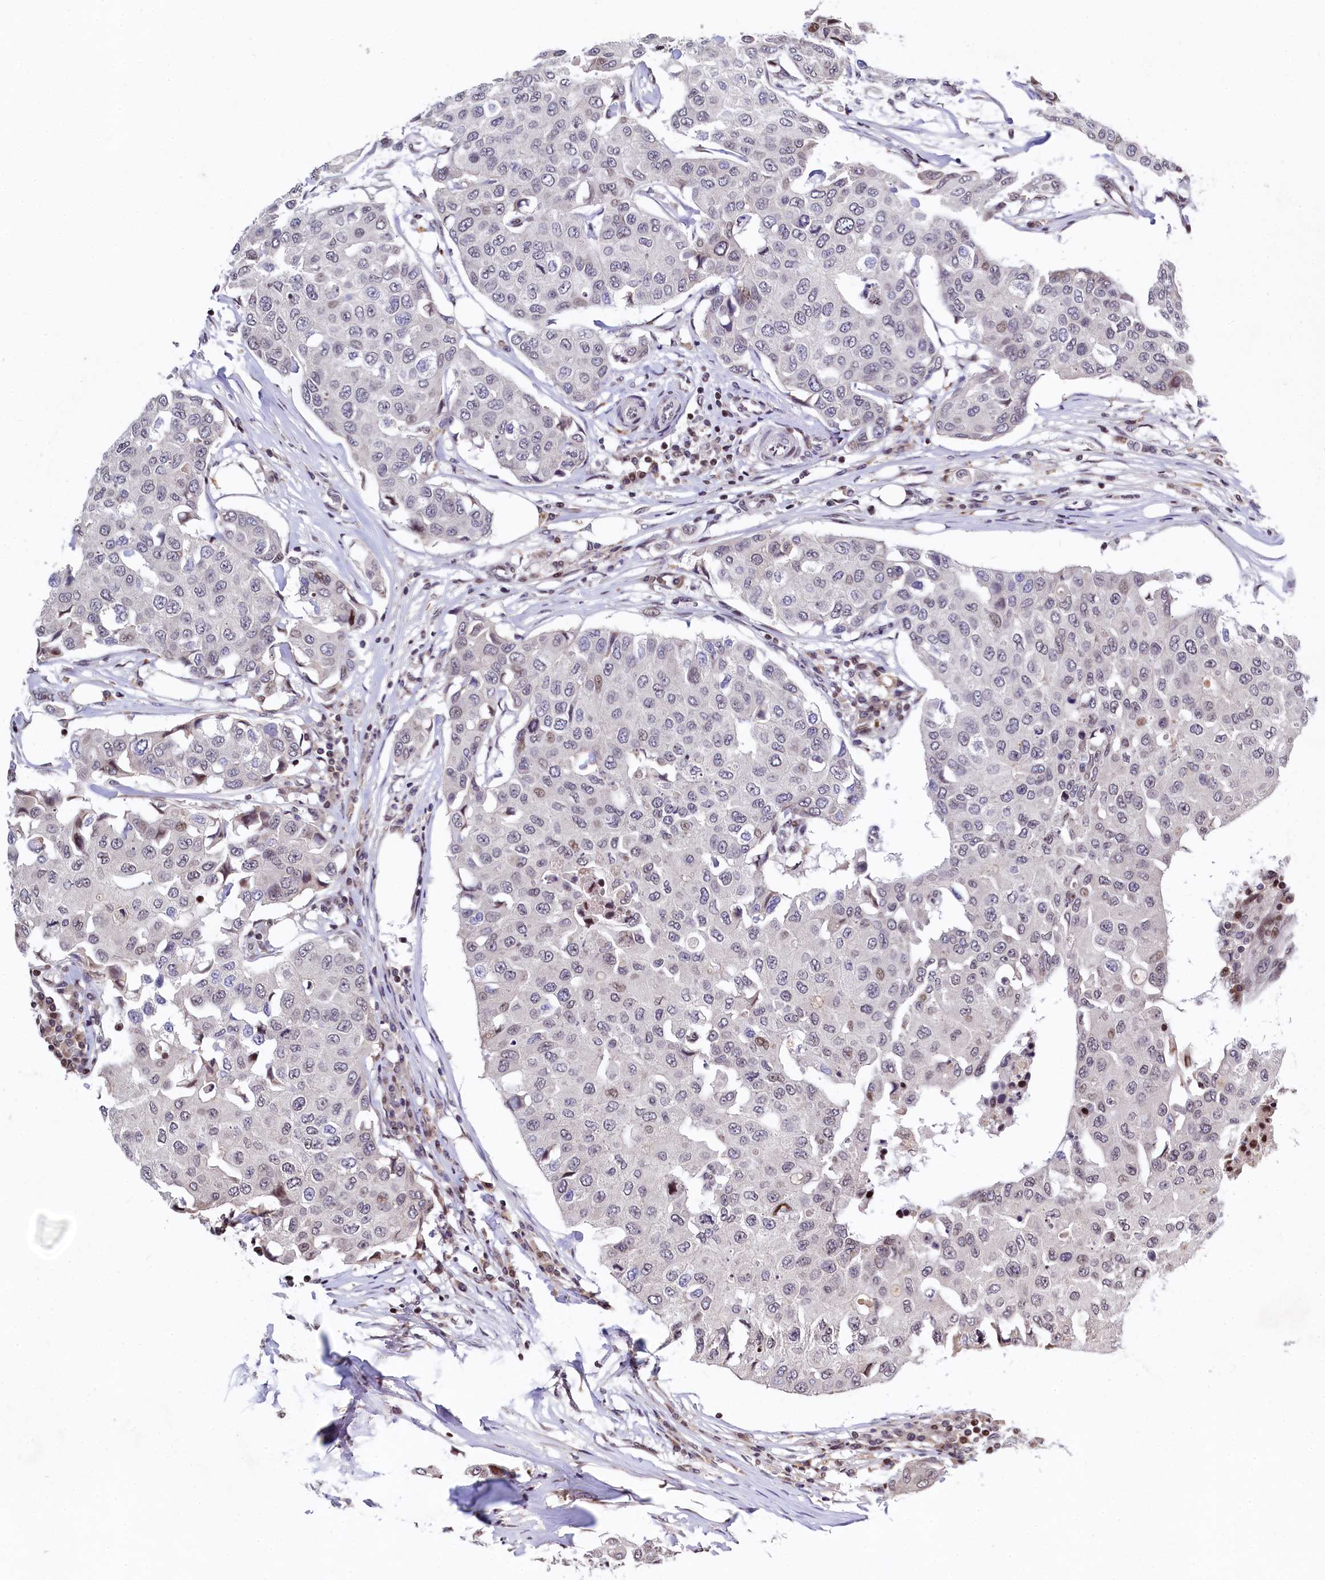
{"staining": {"intensity": "negative", "quantity": "none", "location": "none"}, "tissue": "breast cancer", "cell_type": "Tumor cells", "image_type": "cancer", "snomed": [{"axis": "morphology", "description": "Duct carcinoma"}, {"axis": "topography", "description": "Breast"}], "caption": "Immunohistochemistry (IHC) image of neoplastic tissue: breast intraductal carcinoma stained with DAB exhibits no significant protein expression in tumor cells.", "gene": "FAM217B", "patient": {"sex": "female", "age": 80}}